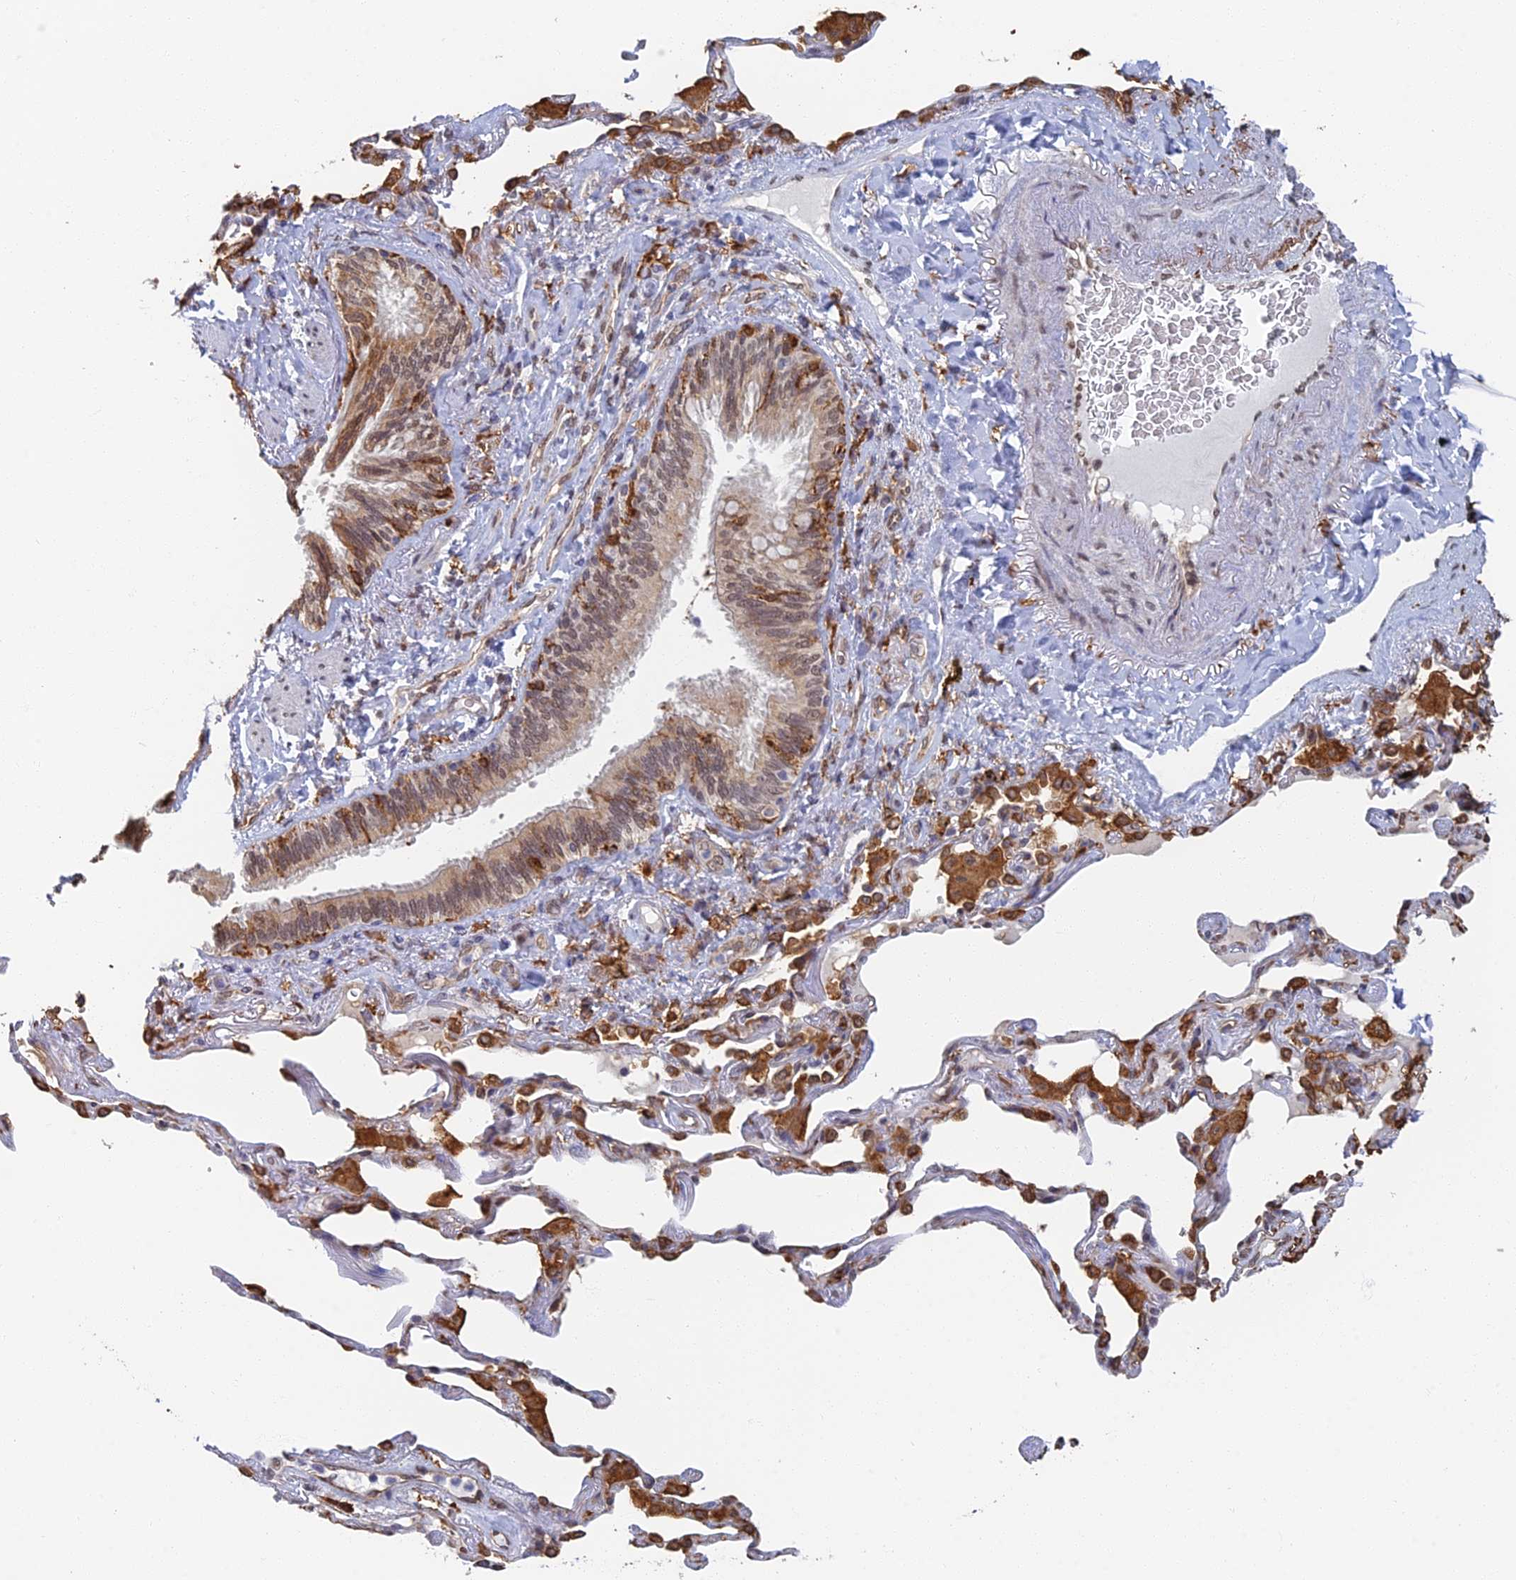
{"staining": {"intensity": "moderate", "quantity": "<25%", "location": "cytoplasmic/membranous,nuclear"}, "tissue": "lung cancer", "cell_type": "Tumor cells", "image_type": "cancer", "snomed": [{"axis": "morphology", "description": "Adenocarcinoma, NOS"}, {"axis": "topography", "description": "Lung"}], "caption": "The immunohistochemical stain shows moderate cytoplasmic/membranous and nuclear staining in tumor cells of adenocarcinoma (lung) tissue. The staining was performed using DAB, with brown indicating positive protein expression. Nuclei are stained blue with hematoxylin.", "gene": "GPATCH1", "patient": {"sex": "female", "age": 69}}